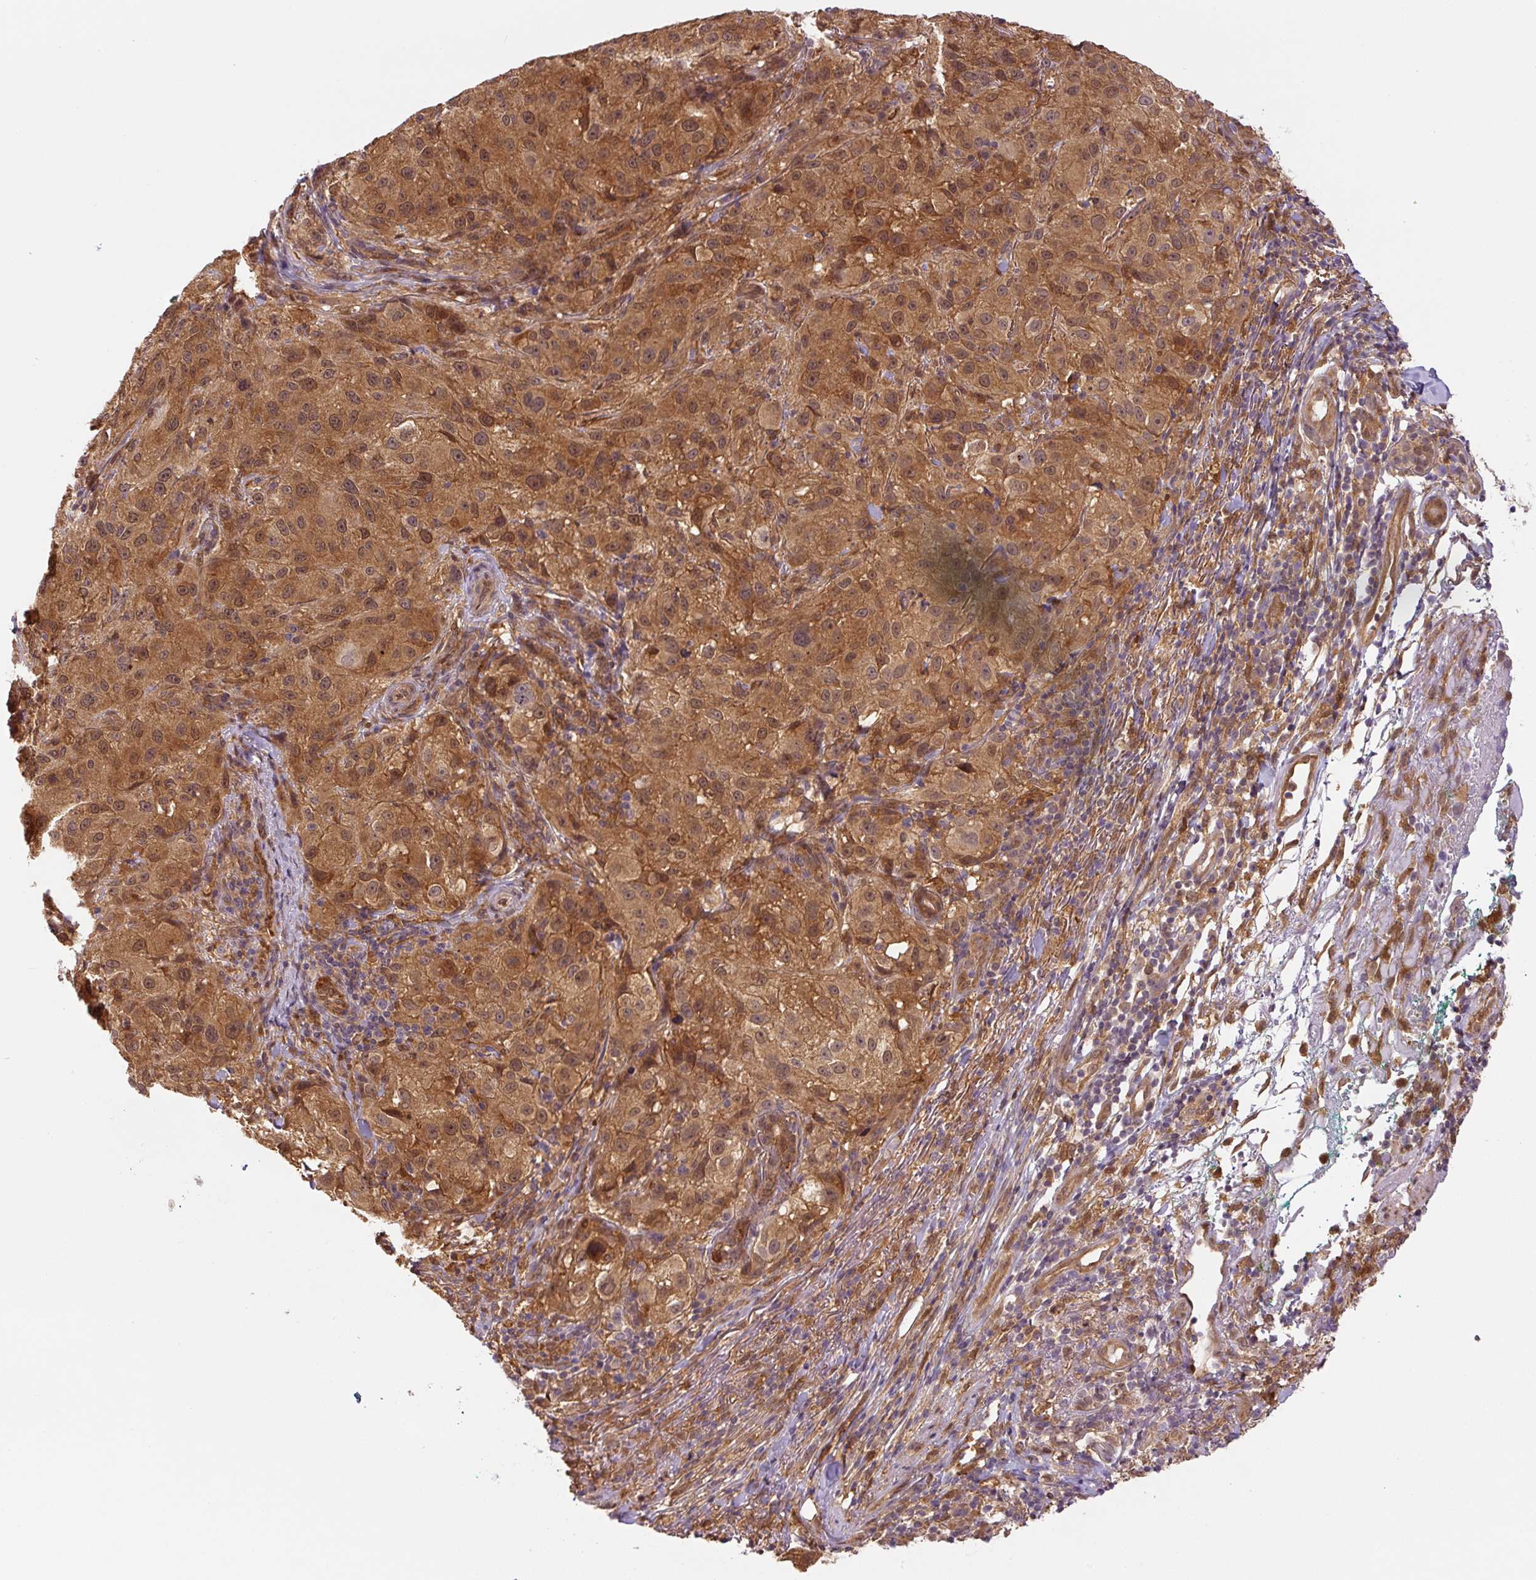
{"staining": {"intensity": "moderate", "quantity": ">75%", "location": "cytoplasmic/membranous"}, "tissue": "melanoma", "cell_type": "Tumor cells", "image_type": "cancer", "snomed": [{"axis": "morphology", "description": "Necrosis, NOS"}, {"axis": "morphology", "description": "Malignant melanoma, NOS"}, {"axis": "topography", "description": "Skin"}], "caption": "High-magnification brightfield microscopy of malignant melanoma stained with DAB (3,3'-diaminobenzidine) (brown) and counterstained with hematoxylin (blue). tumor cells exhibit moderate cytoplasmic/membranous expression is identified in approximately>75% of cells. (DAB (3,3'-diaminobenzidine) IHC, brown staining for protein, blue staining for nuclei).", "gene": "ZSWIM7", "patient": {"sex": "female", "age": 87}}